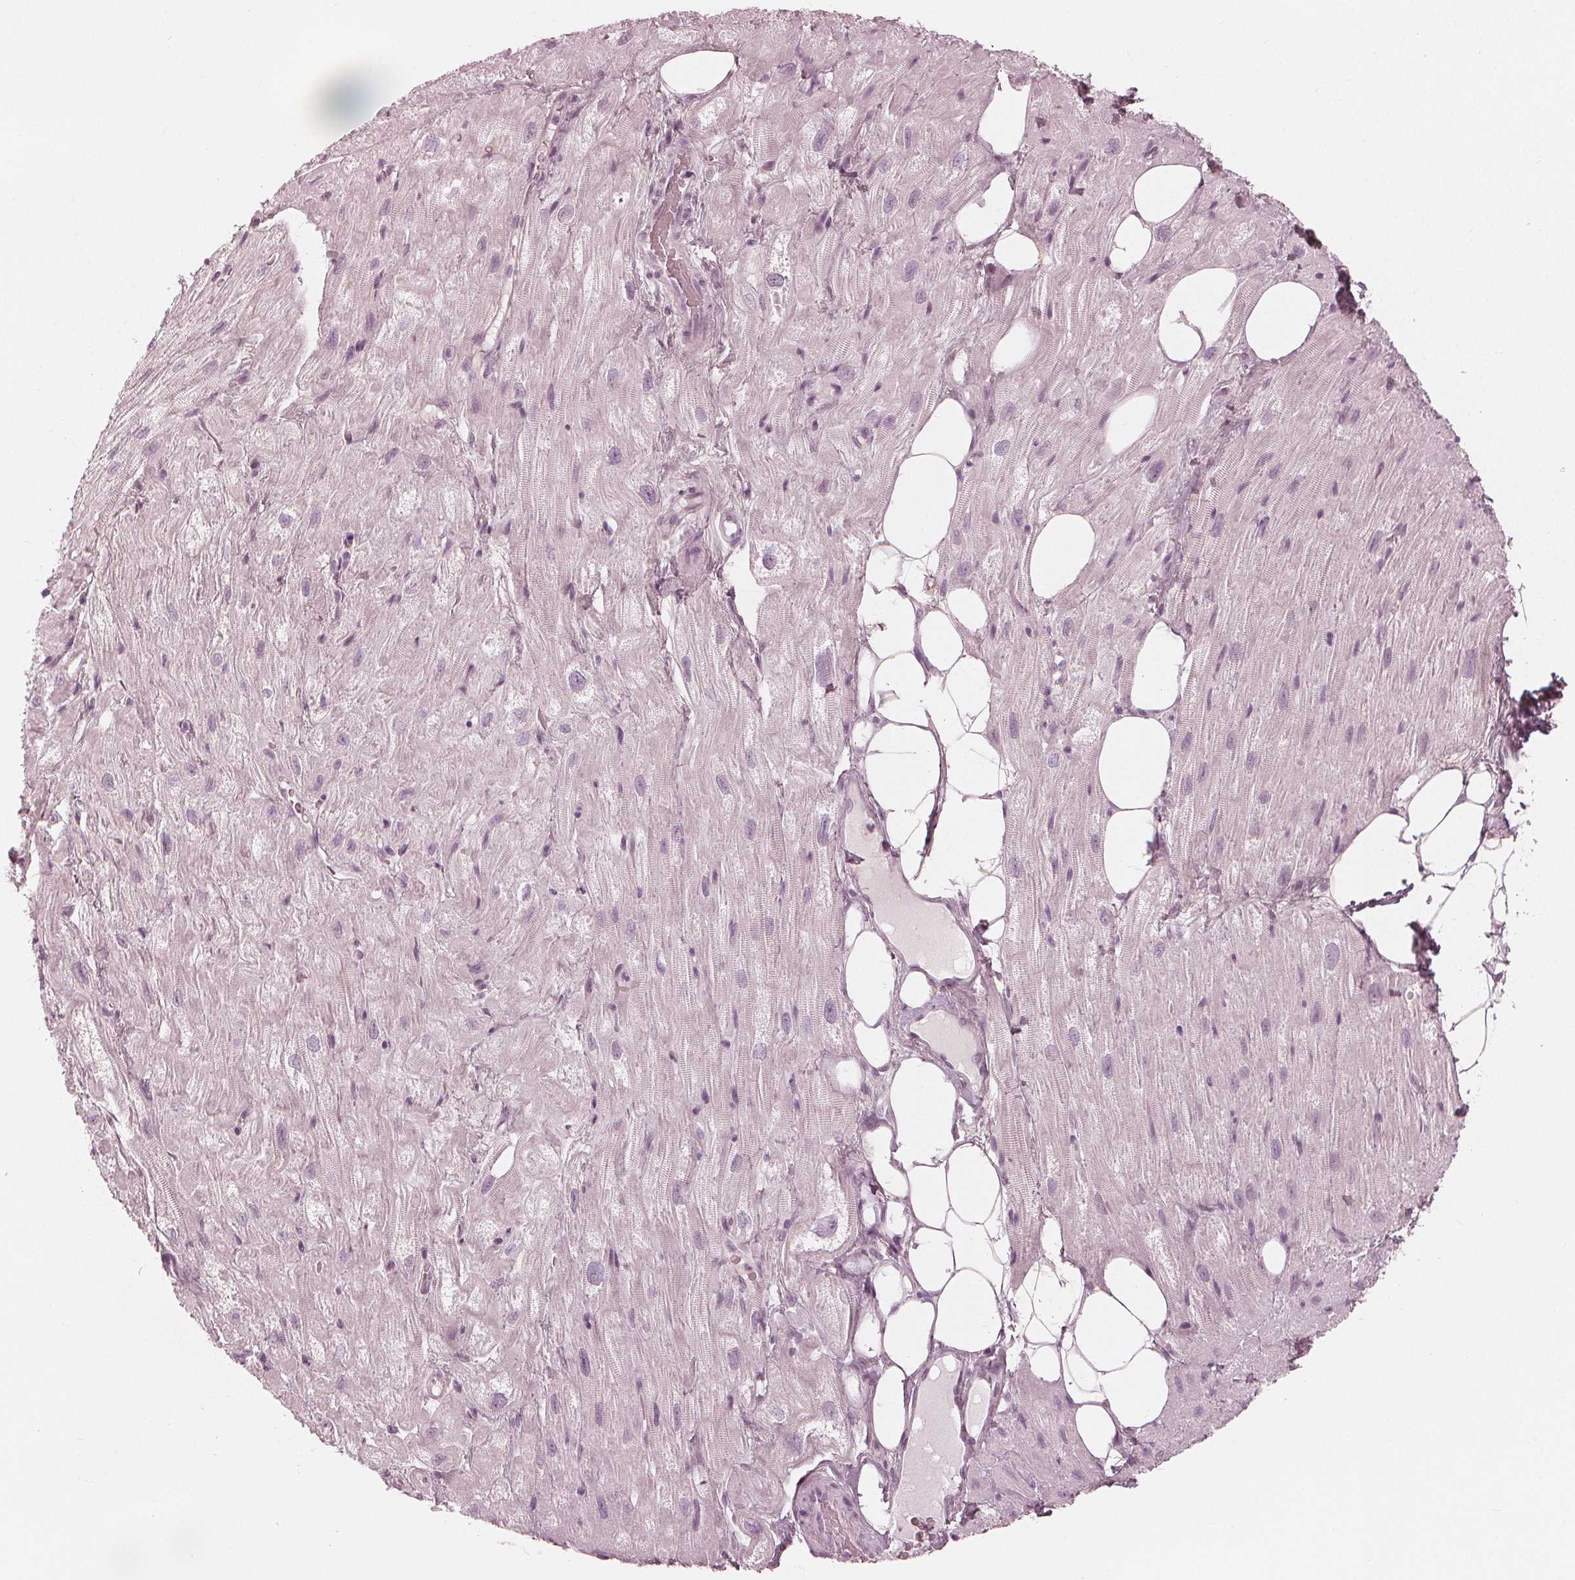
{"staining": {"intensity": "weak", "quantity": "<25%", "location": "cytoplasmic/membranous"}, "tissue": "heart muscle", "cell_type": "Cardiomyocytes", "image_type": "normal", "snomed": [{"axis": "morphology", "description": "Normal tissue, NOS"}, {"axis": "topography", "description": "Heart"}], "caption": "Image shows no significant protein staining in cardiomyocytes of benign heart muscle.", "gene": "PAEP", "patient": {"sex": "female", "age": 69}}